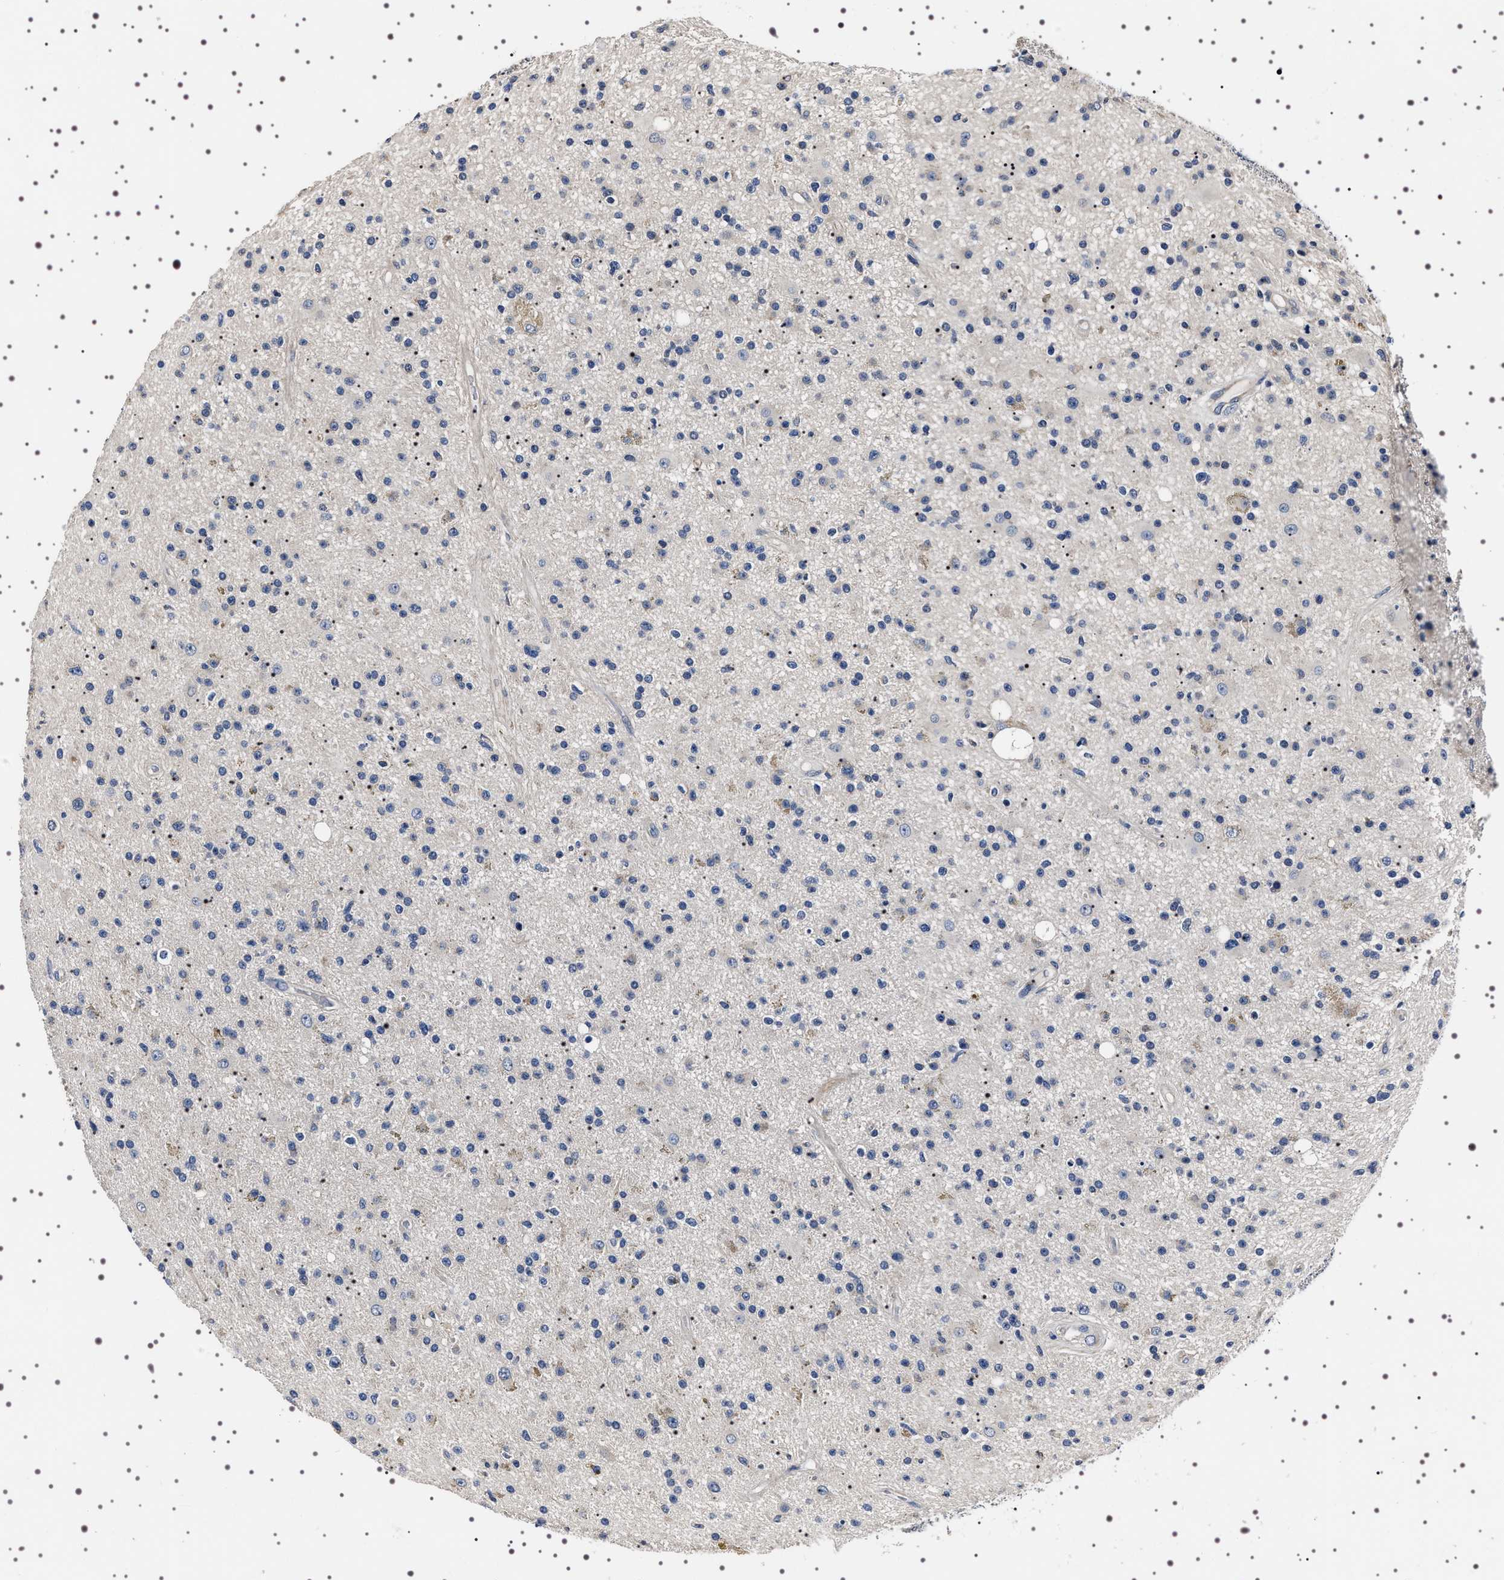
{"staining": {"intensity": "negative", "quantity": "none", "location": "none"}, "tissue": "glioma", "cell_type": "Tumor cells", "image_type": "cancer", "snomed": [{"axis": "morphology", "description": "Glioma, malignant, High grade"}, {"axis": "topography", "description": "Brain"}], "caption": "Tumor cells are negative for protein expression in human glioma.", "gene": "TARBP1", "patient": {"sex": "male", "age": 33}}